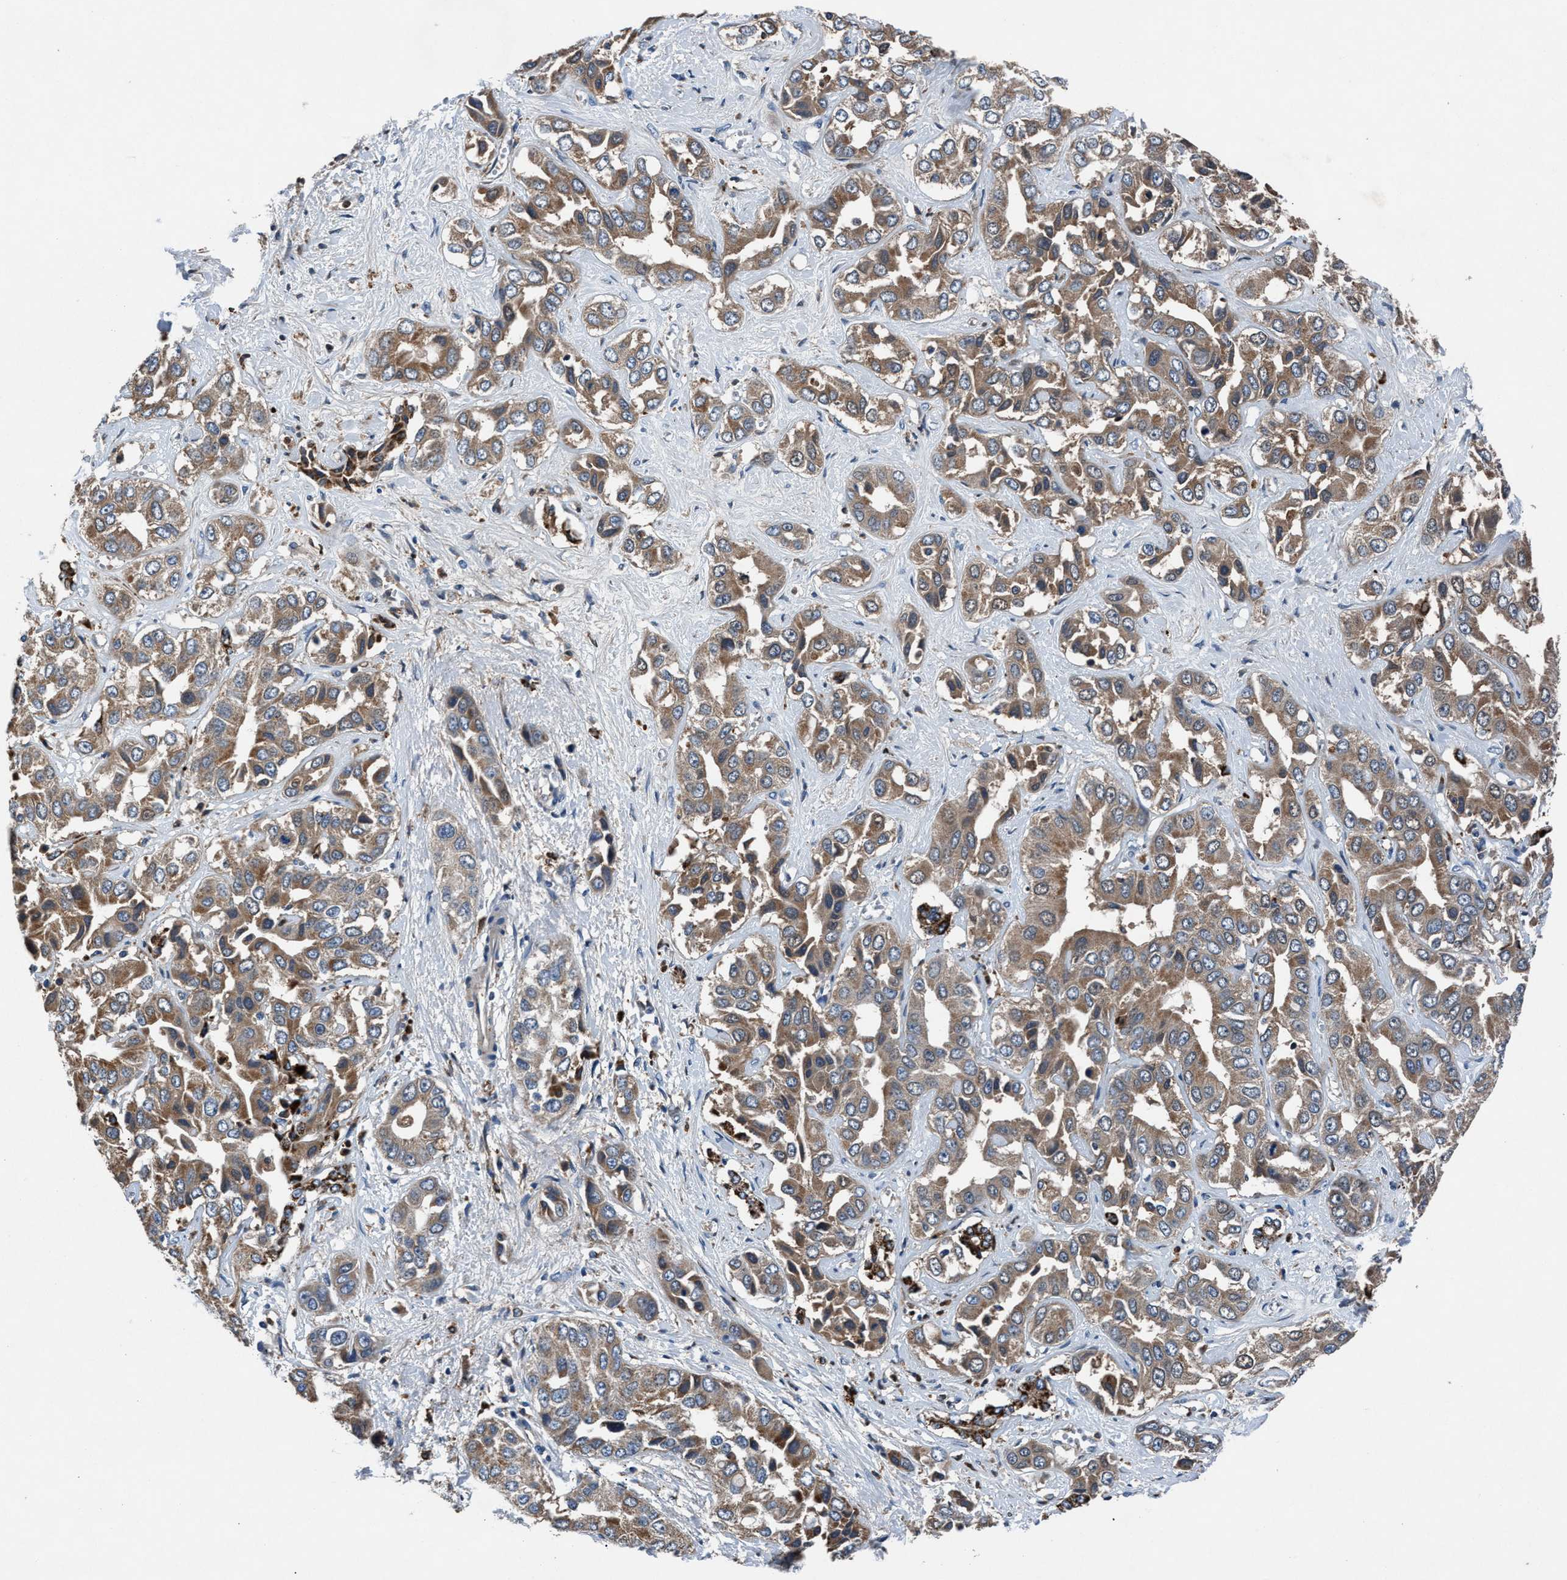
{"staining": {"intensity": "moderate", "quantity": ">75%", "location": "cytoplasmic/membranous"}, "tissue": "liver cancer", "cell_type": "Tumor cells", "image_type": "cancer", "snomed": [{"axis": "morphology", "description": "Cholangiocarcinoma"}, {"axis": "topography", "description": "Liver"}], "caption": "Tumor cells show moderate cytoplasmic/membranous positivity in approximately >75% of cells in liver cholangiocarcinoma.", "gene": "FAM221A", "patient": {"sex": "female", "age": 52}}